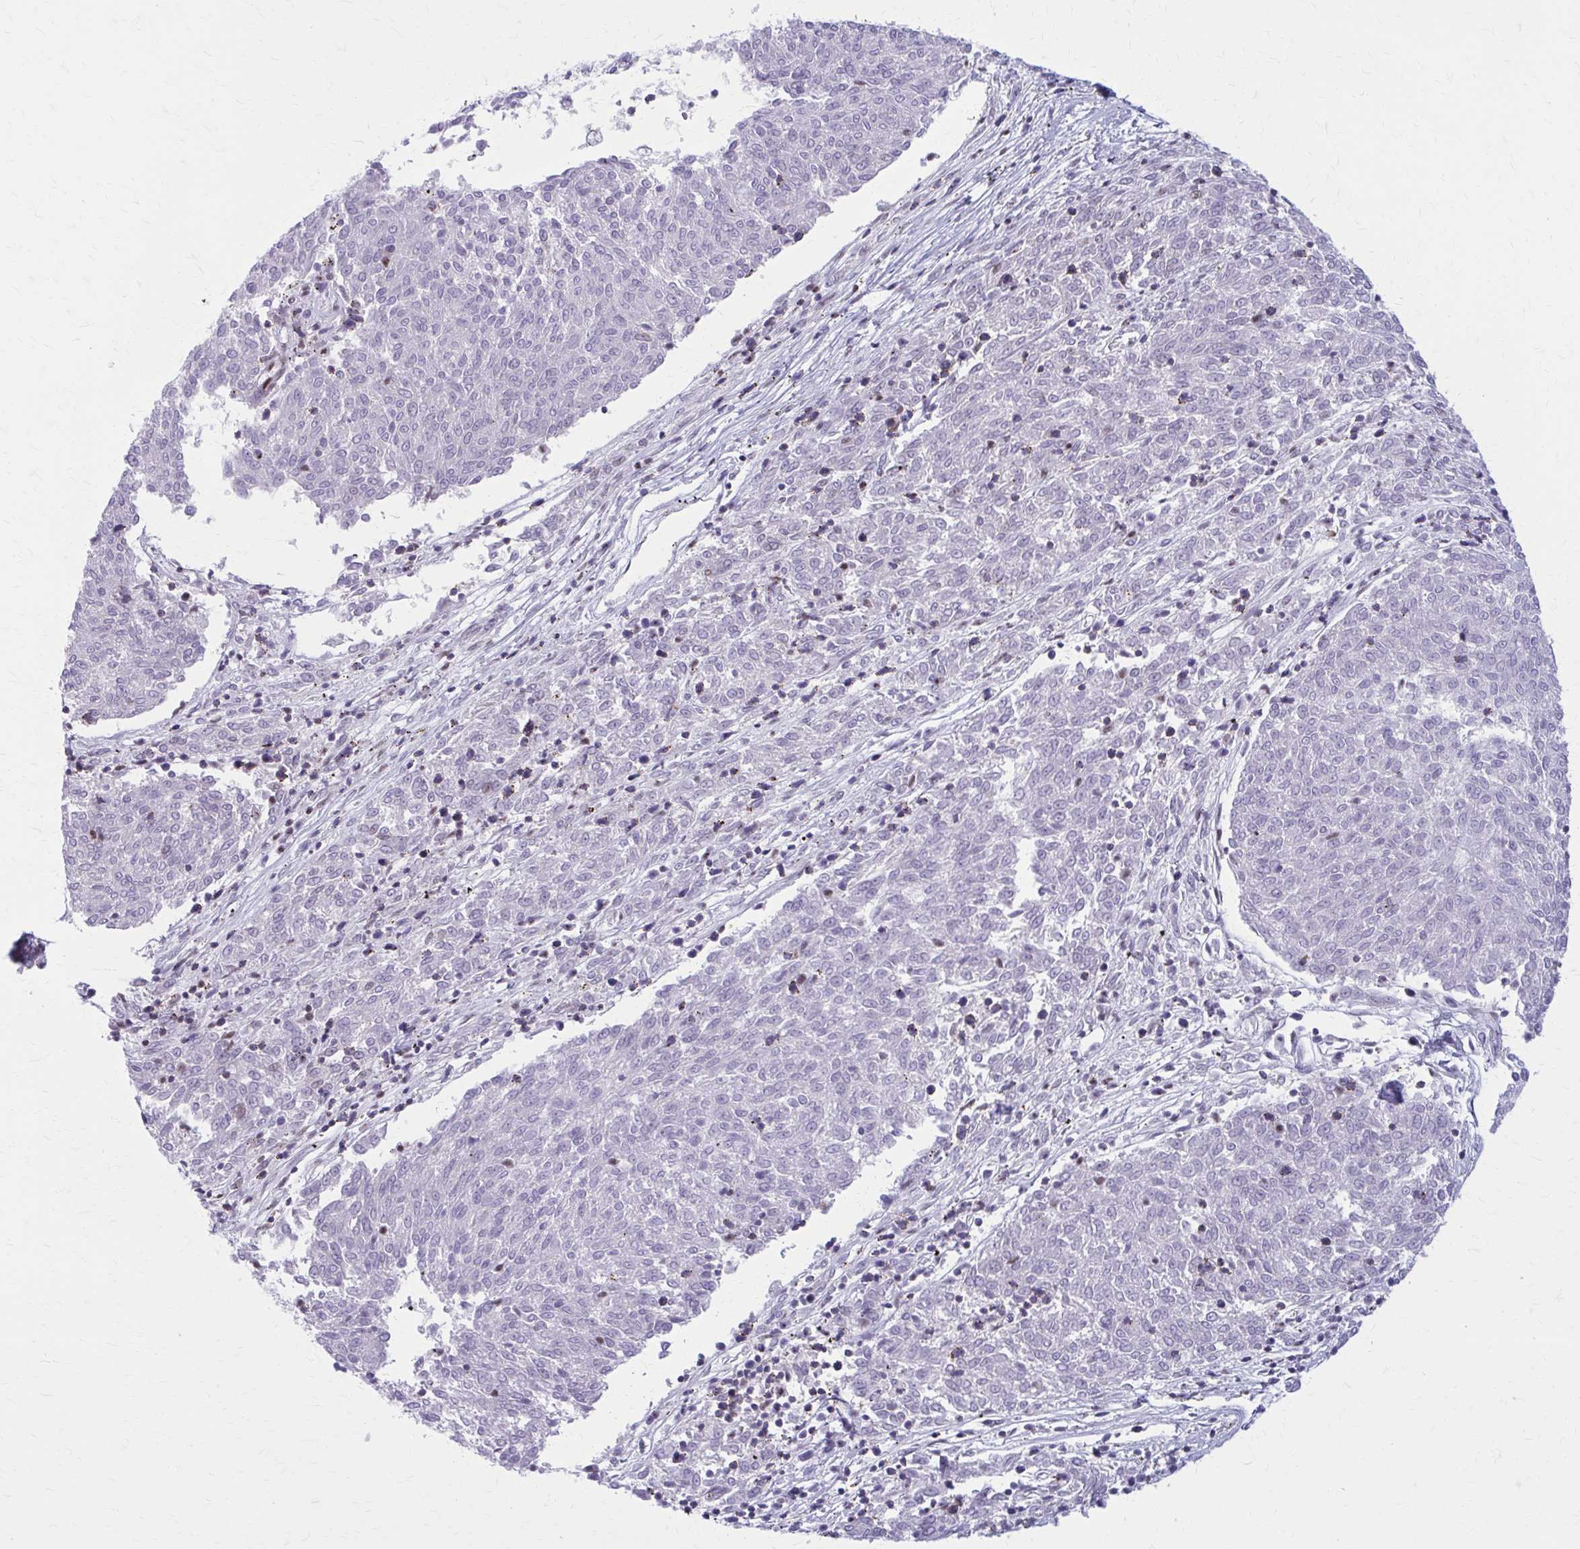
{"staining": {"intensity": "negative", "quantity": "none", "location": "none"}, "tissue": "melanoma", "cell_type": "Tumor cells", "image_type": "cancer", "snomed": [{"axis": "morphology", "description": "Malignant melanoma, NOS"}, {"axis": "topography", "description": "Skin"}], "caption": "High magnification brightfield microscopy of malignant melanoma stained with DAB (brown) and counterstained with hematoxylin (blue): tumor cells show no significant staining. (Immunohistochemistry, brightfield microscopy, high magnification).", "gene": "NRBF2", "patient": {"sex": "female", "age": 72}}